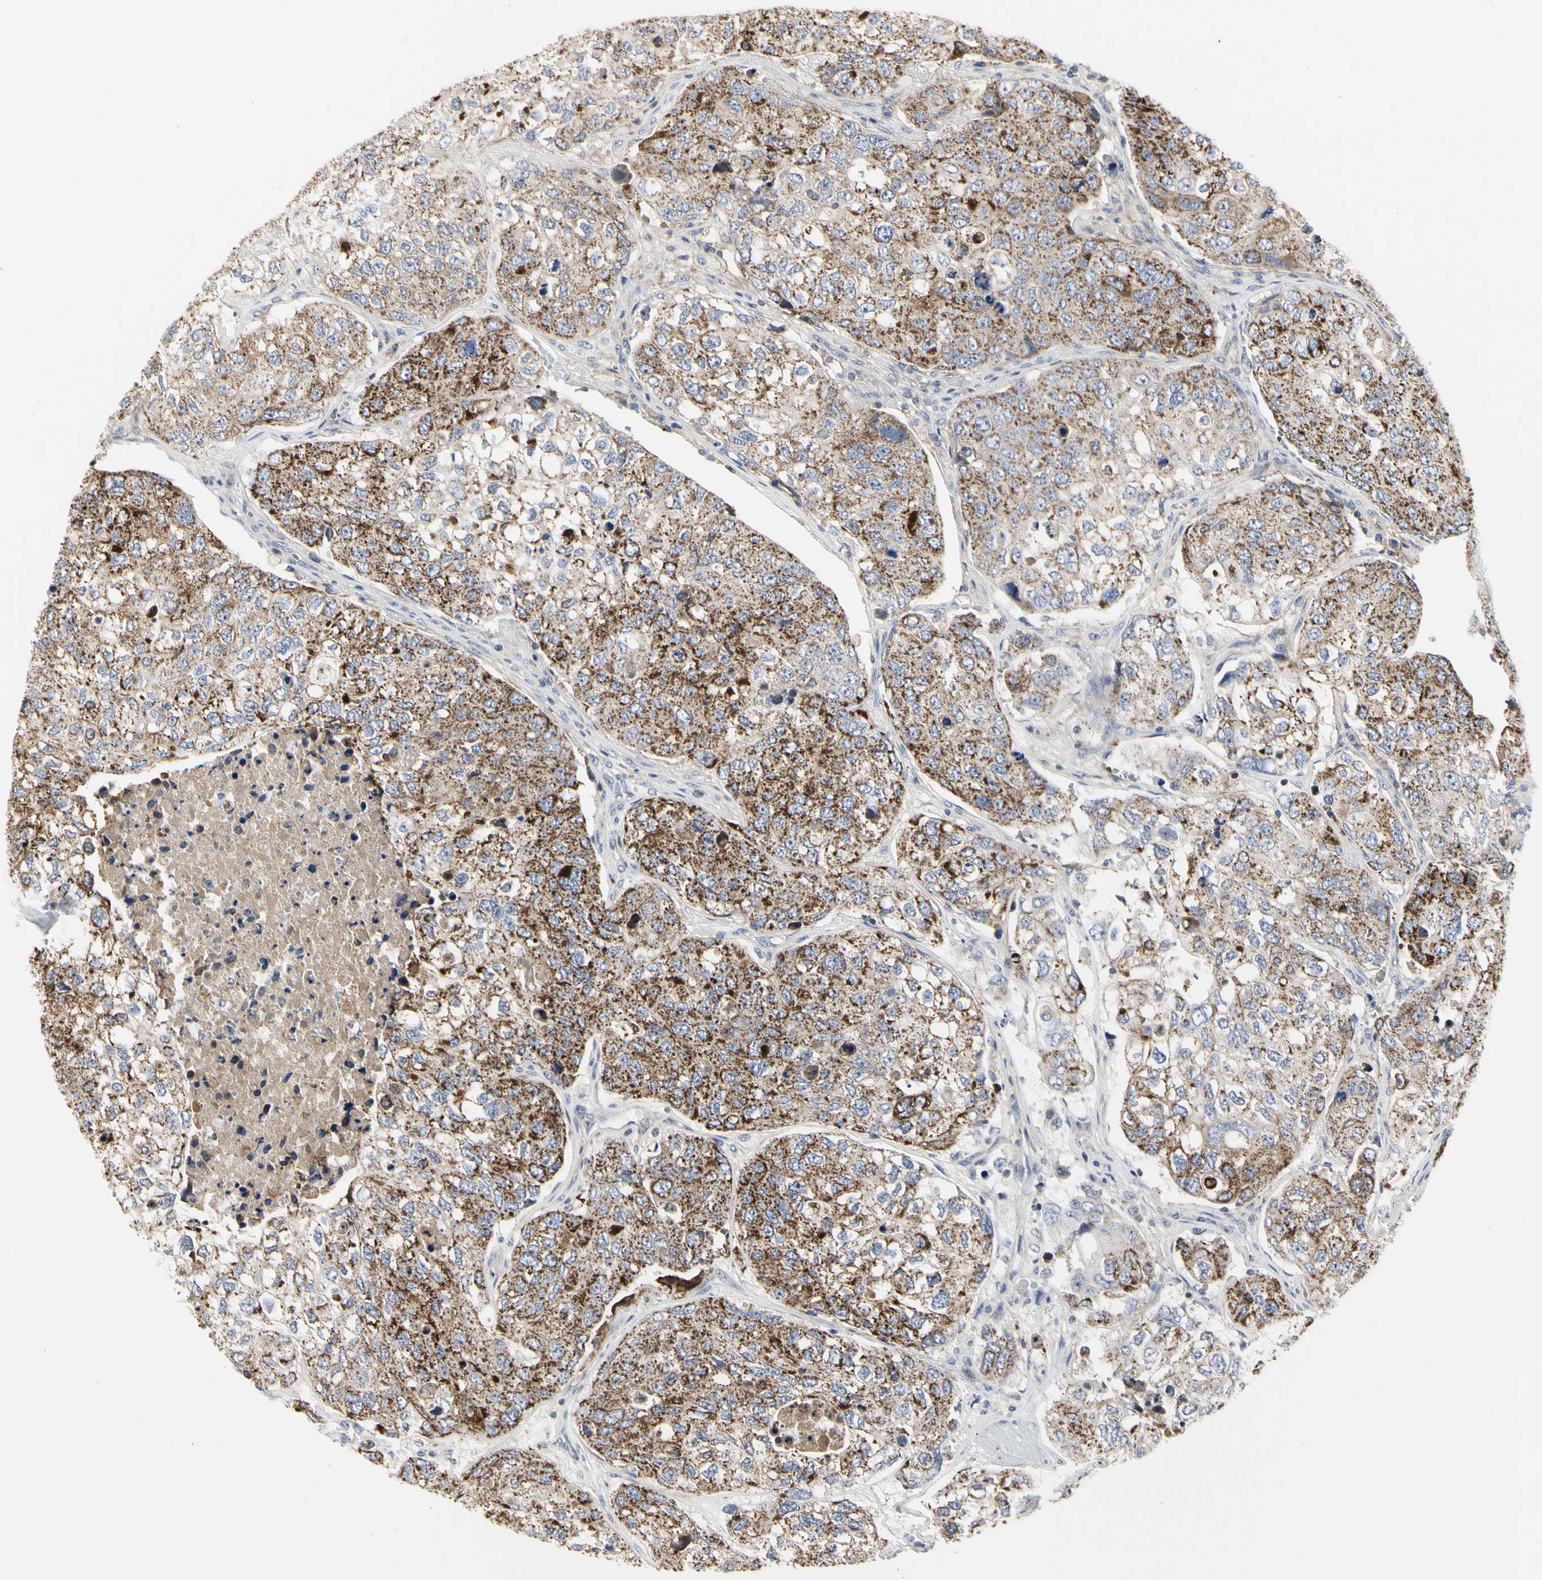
{"staining": {"intensity": "strong", "quantity": "25%-75%", "location": "cytoplasmic/membranous"}, "tissue": "urothelial cancer", "cell_type": "Tumor cells", "image_type": "cancer", "snomed": [{"axis": "morphology", "description": "Urothelial carcinoma, High grade"}, {"axis": "topography", "description": "Lymph node"}, {"axis": "topography", "description": "Urinary bladder"}], "caption": "Human high-grade urothelial carcinoma stained with a protein marker shows strong staining in tumor cells.", "gene": "SHANK2", "patient": {"sex": "male", "age": 51}}